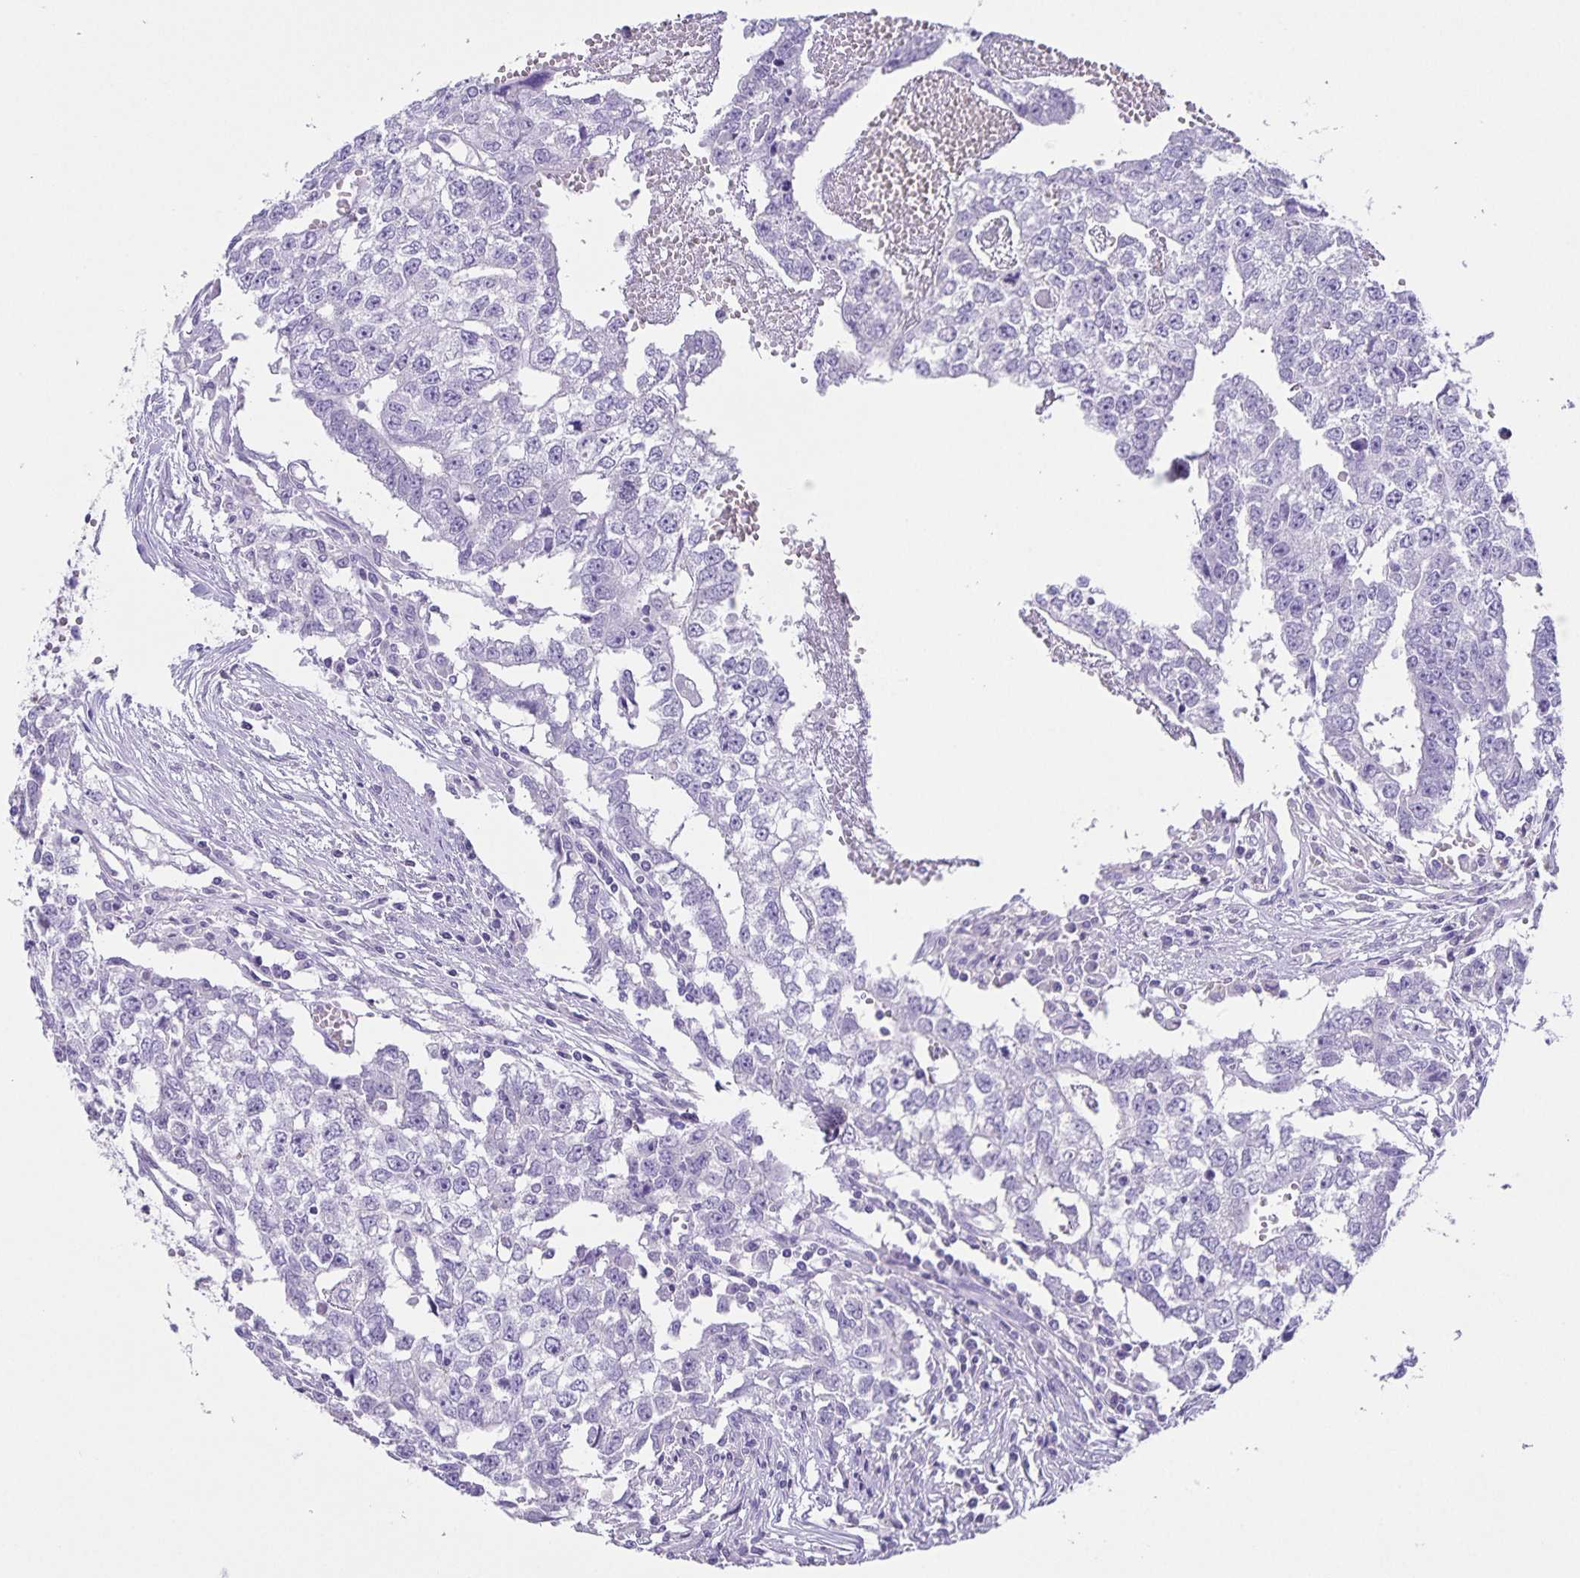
{"staining": {"intensity": "negative", "quantity": "none", "location": "none"}, "tissue": "testis cancer", "cell_type": "Tumor cells", "image_type": "cancer", "snomed": [{"axis": "morphology", "description": "Carcinoma, Embryonal, NOS"}, {"axis": "morphology", "description": "Teratoma, malignant, NOS"}, {"axis": "topography", "description": "Testis"}], "caption": "Tumor cells show no significant expression in testis cancer. (DAB (3,3'-diaminobenzidine) immunohistochemistry with hematoxylin counter stain).", "gene": "UBQLN3", "patient": {"sex": "male", "age": 24}}